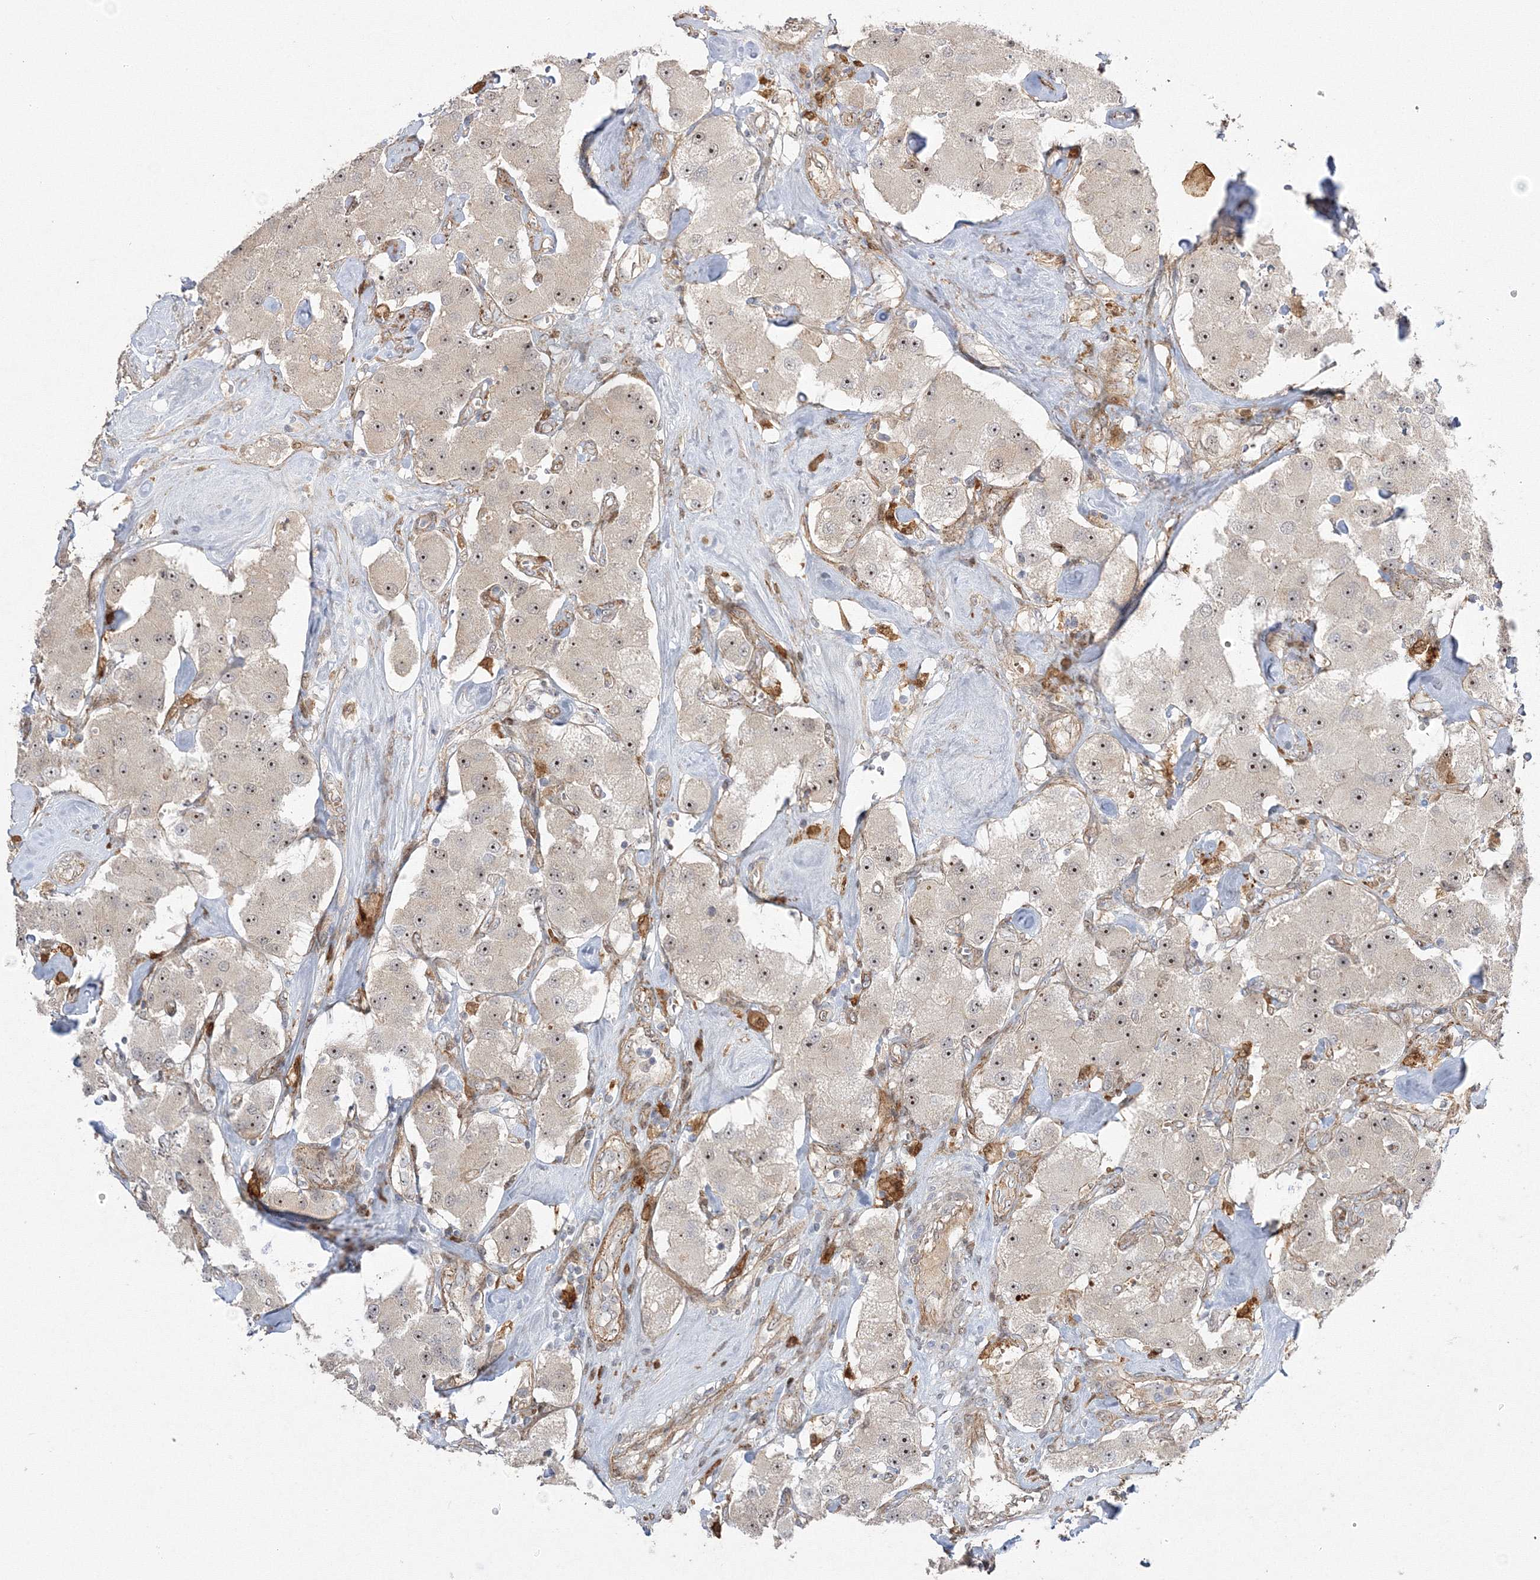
{"staining": {"intensity": "moderate", "quantity": ">75%", "location": "nuclear"}, "tissue": "carcinoid", "cell_type": "Tumor cells", "image_type": "cancer", "snomed": [{"axis": "morphology", "description": "Carcinoid, malignant, NOS"}, {"axis": "topography", "description": "Pancreas"}], "caption": "This is an image of immunohistochemistry staining of carcinoid, which shows moderate positivity in the nuclear of tumor cells.", "gene": "NPM3", "patient": {"sex": "male", "age": 41}}